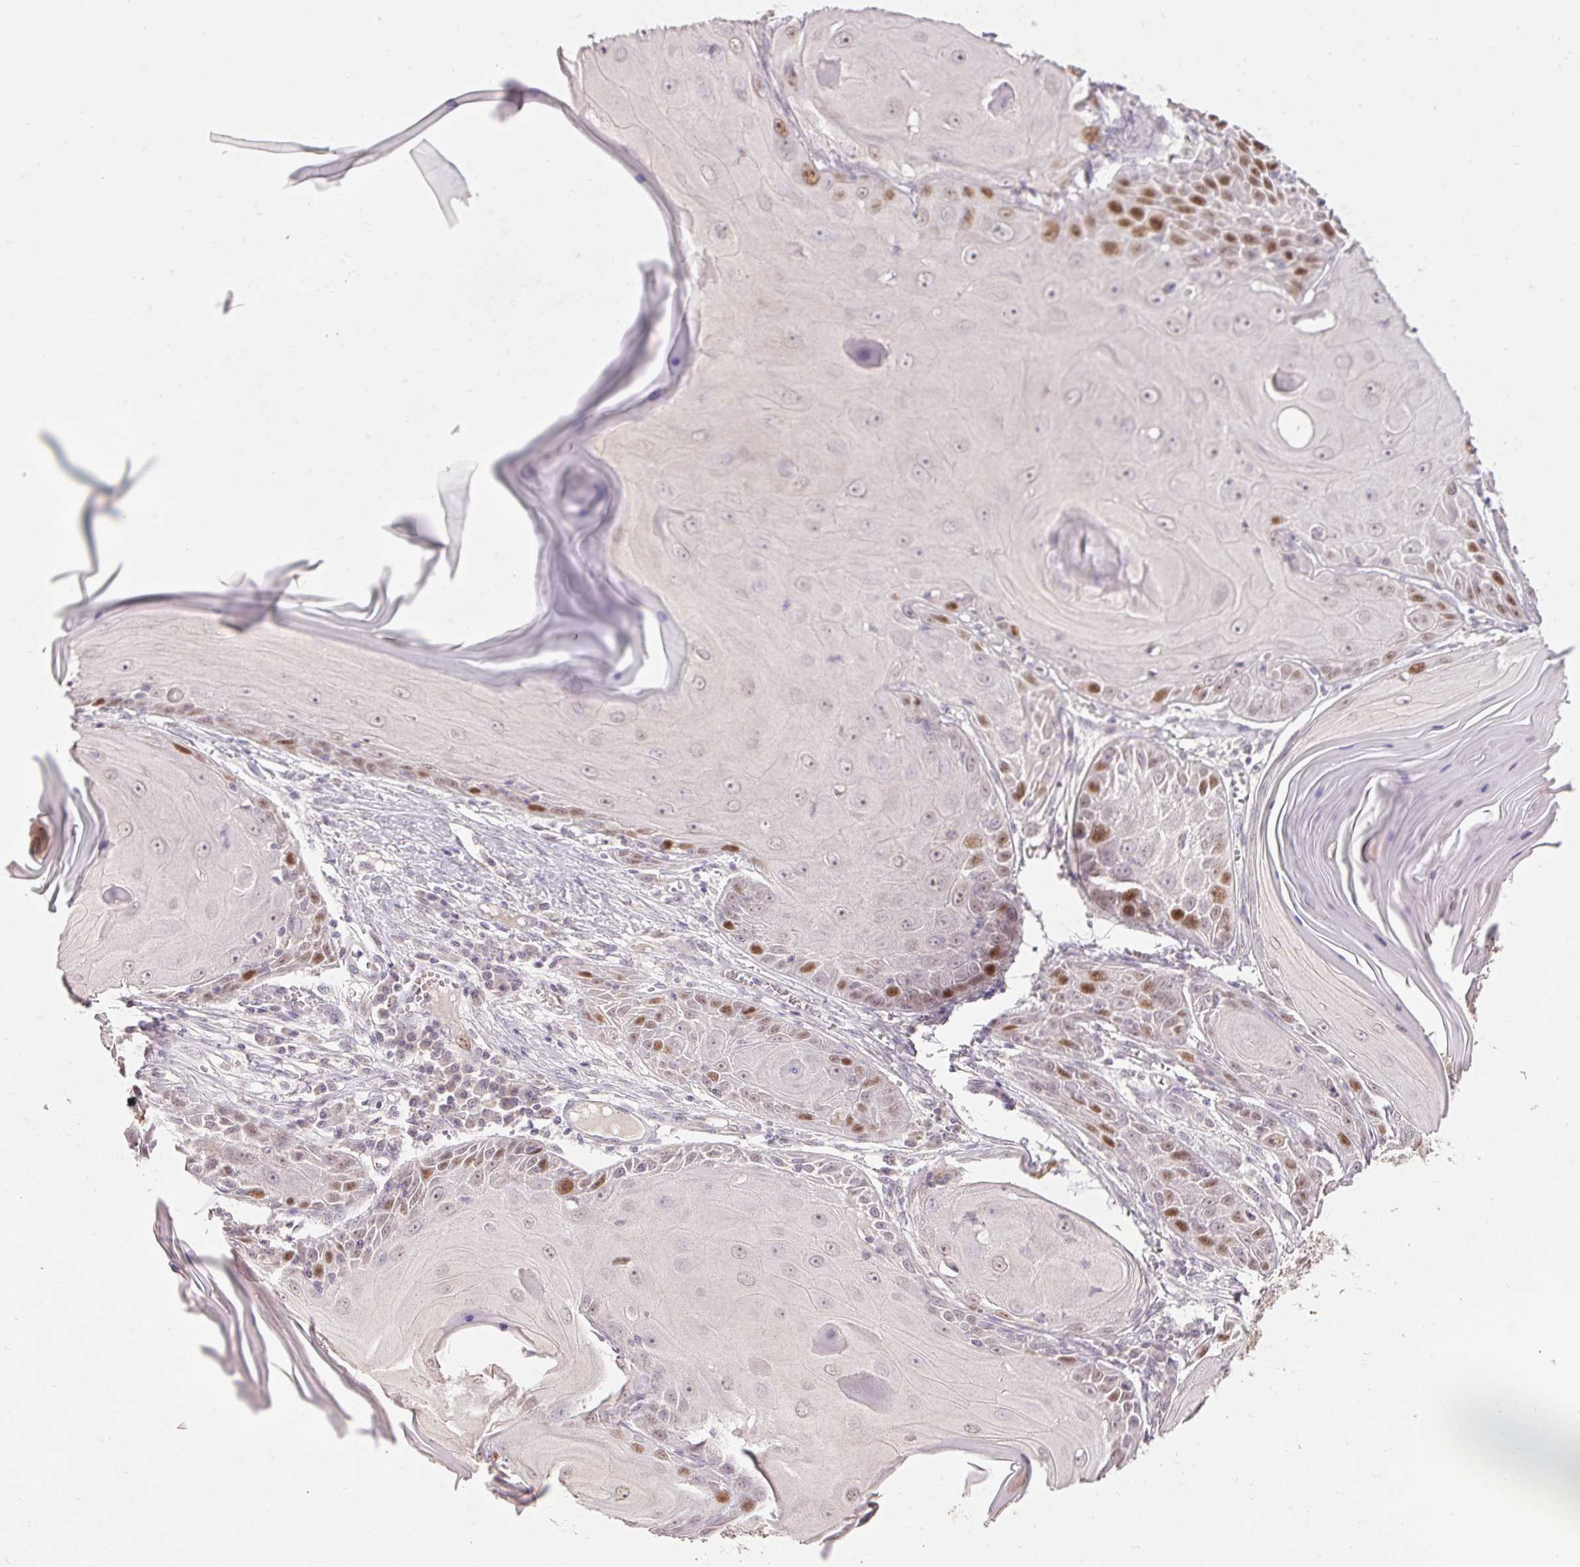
{"staining": {"intensity": "moderate", "quantity": "<25%", "location": "nuclear"}, "tissue": "skin cancer", "cell_type": "Tumor cells", "image_type": "cancer", "snomed": [{"axis": "morphology", "description": "Squamous cell carcinoma, NOS"}, {"axis": "topography", "description": "Skin"}, {"axis": "topography", "description": "Vulva"}], "caption": "The image shows immunohistochemical staining of squamous cell carcinoma (skin). There is moderate nuclear staining is seen in about <25% of tumor cells. The staining was performed using DAB (3,3'-diaminobenzidine) to visualize the protein expression in brown, while the nuclei were stained in blue with hematoxylin (Magnification: 20x).", "gene": "SKP2", "patient": {"sex": "female", "age": 85}}